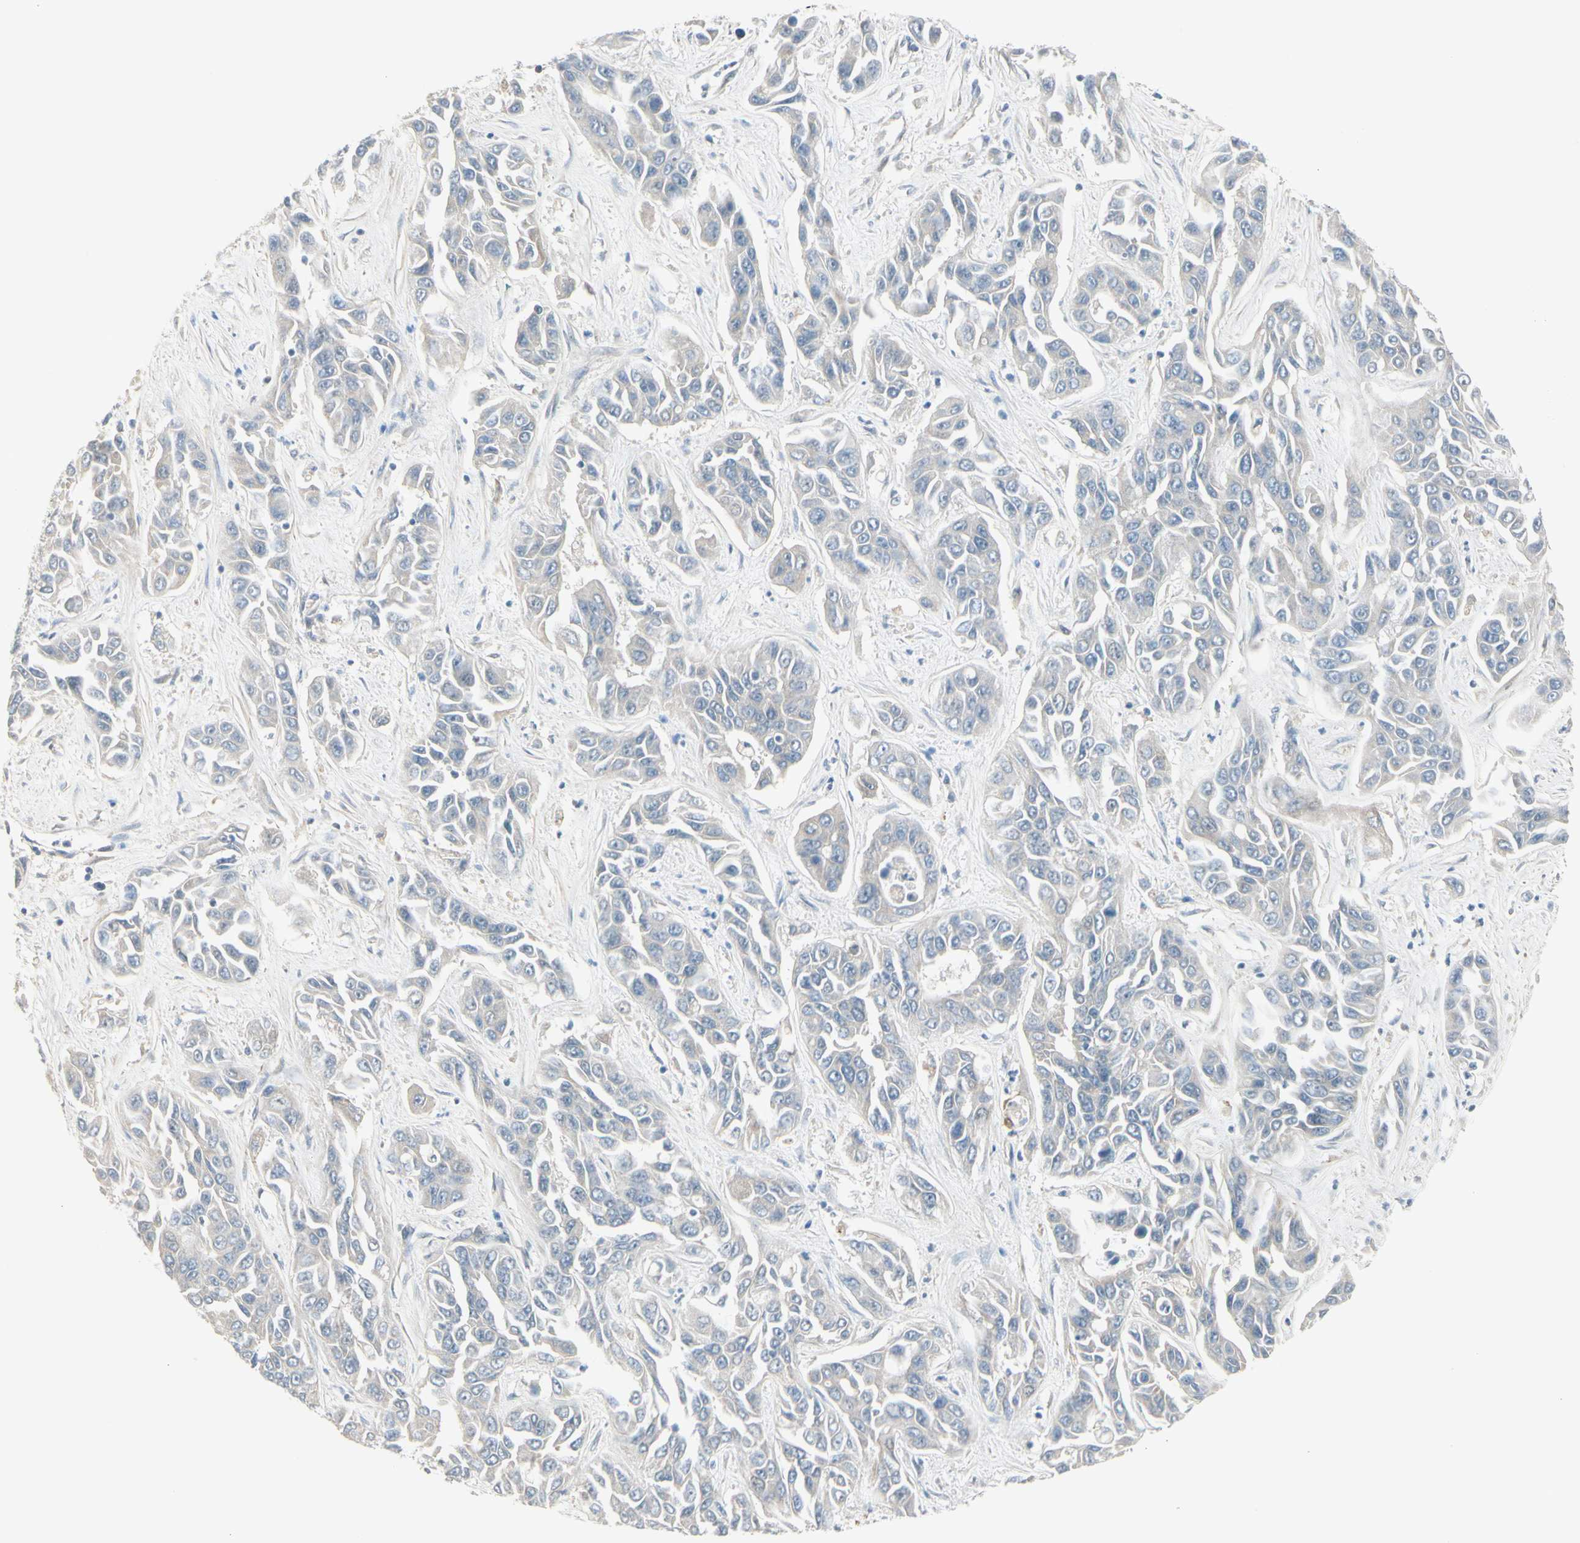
{"staining": {"intensity": "weak", "quantity": "25%-75%", "location": "cytoplasmic/membranous"}, "tissue": "liver cancer", "cell_type": "Tumor cells", "image_type": "cancer", "snomed": [{"axis": "morphology", "description": "Cholangiocarcinoma"}, {"axis": "topography", "description": "Liver"}], "caption": "Immunohistochemistry histopathology image of liver cancer (cholangiocarcinoma) stained for a protein (brown), which reveals low levels of weak cytoplasmic/membranous staining in about 25%-75% of tumor cells.", "gene": "MAPRE3", "patient": {"sex": "female", "age": 52}}